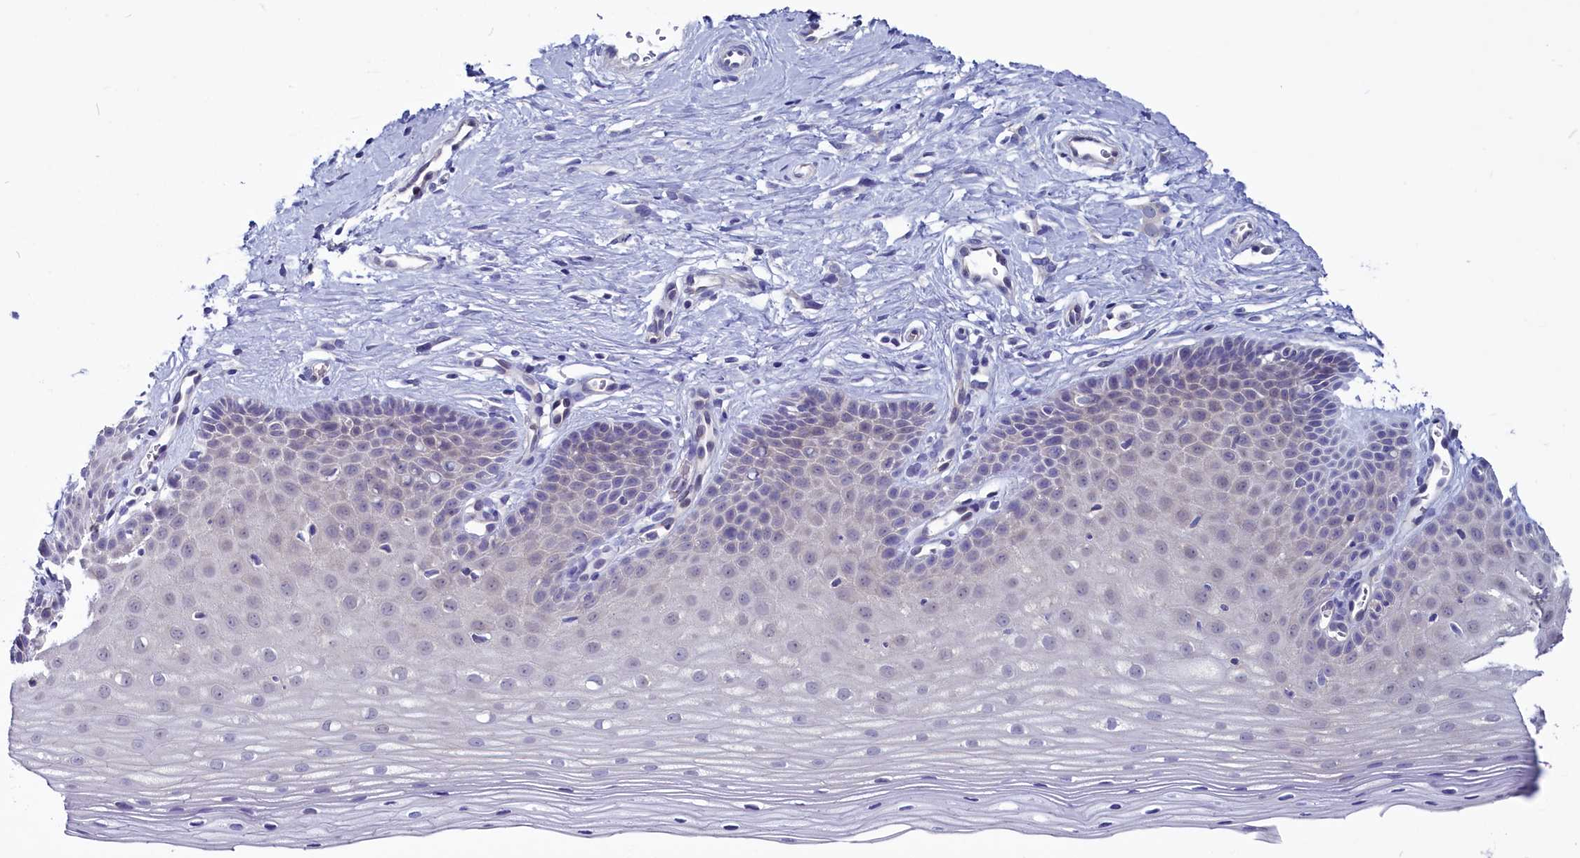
{"staining": {"intensity": "negative", "quantity": "none", "location": "none"}, "tissue": "cervix", "cell_type": "Glandular cells", "image_type": "normal", "snomed": [{"axis": "morphology", "description": "Normal tissue, NOS"}, {"axis": "topography", "description": "Cervix"}], "caption": "Immunohistochemistry image of unremarkable human cervix stained for a protein (brown), which displays no expression in glandular cells. The staining was performed using DAB (3,3'-diaminobenzidine) to visualize the protein expression in brown, while the nuclei were stained in blue with hematoxylin (Magnification: 20x).", "gene": "CIAPIN1", "patient": {"sex": "female", "age": 36}}